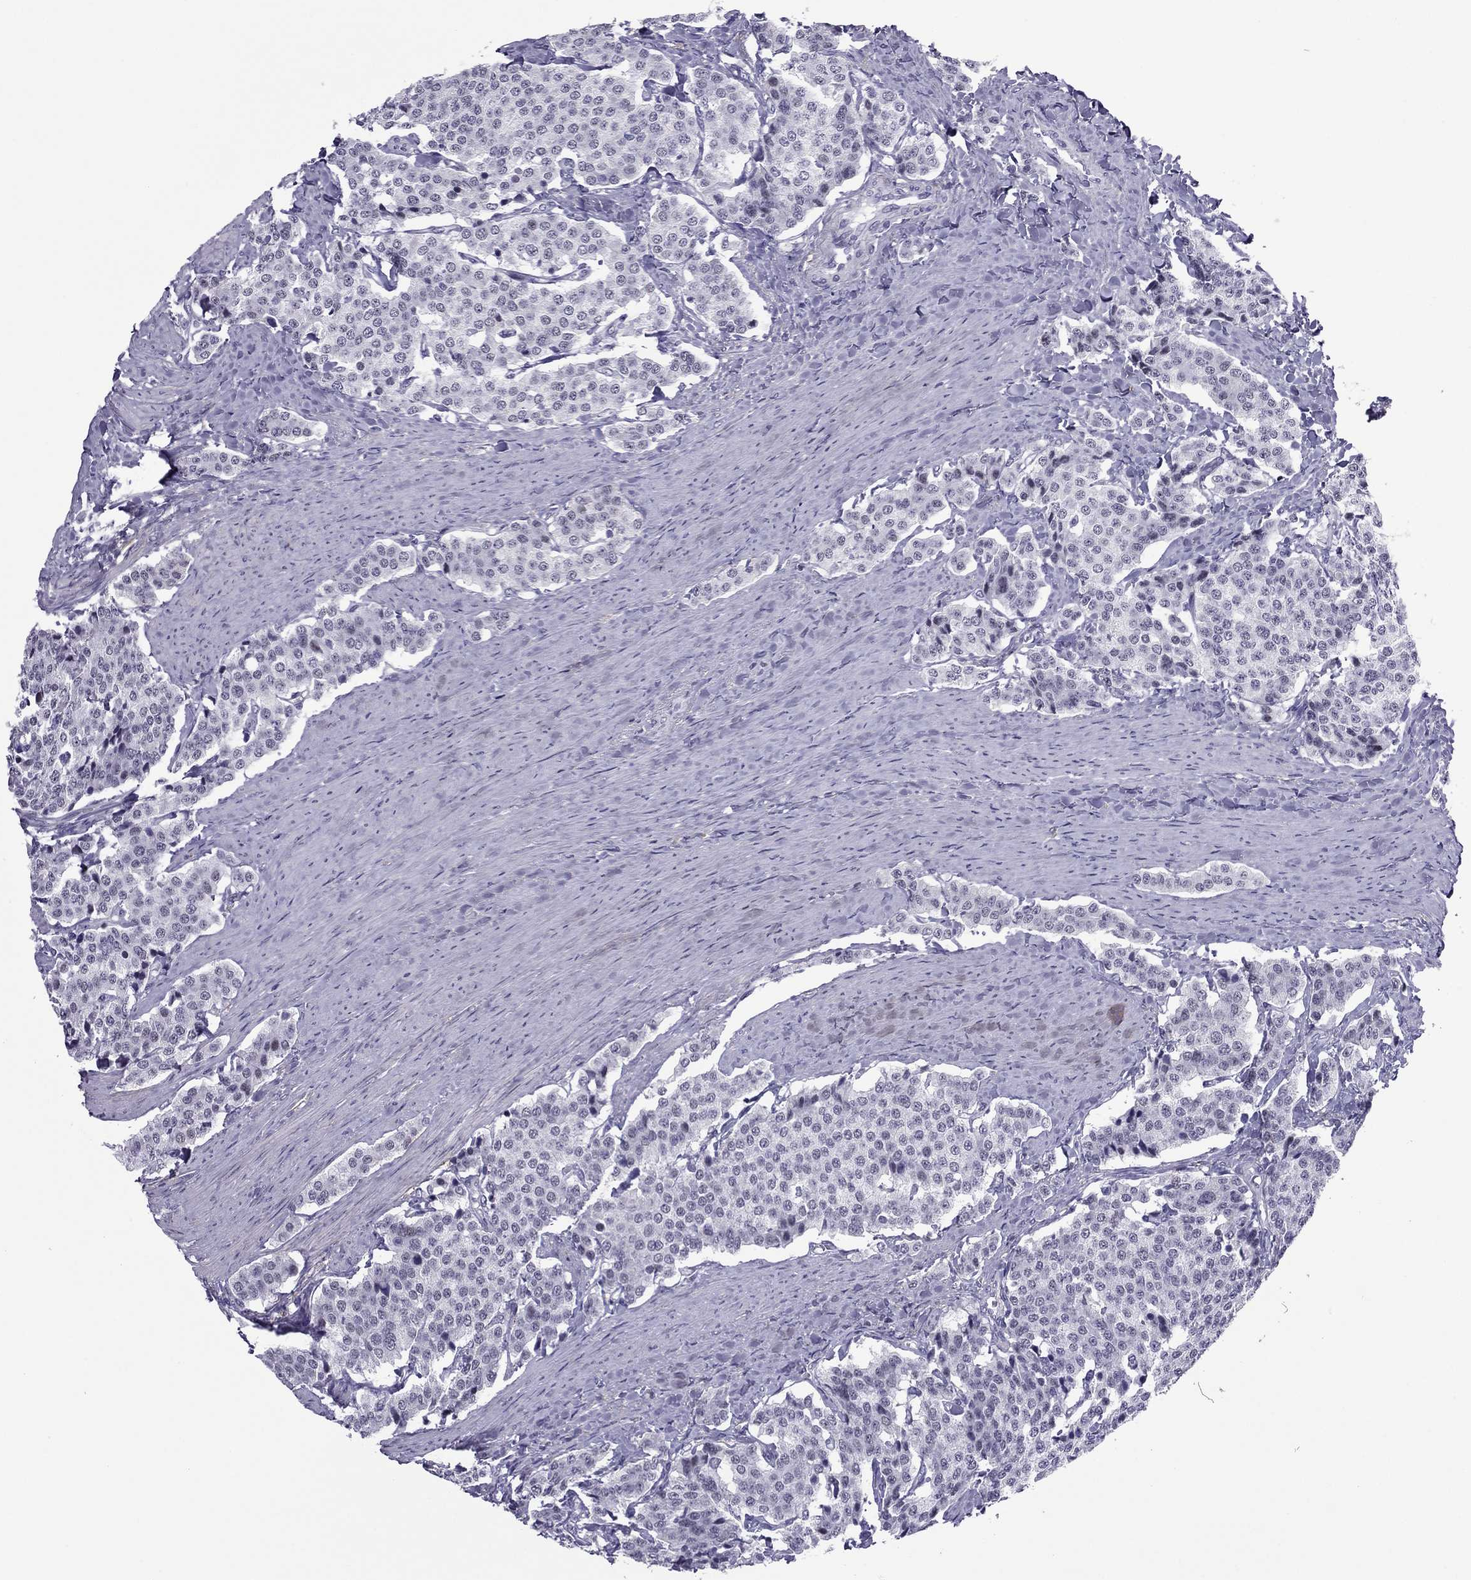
{"staining": {"intensity": "negative", "quantity": "none", "location": "none"}, "tissue": "carcinoid", "cell_type": "Tumor cells", "image_type": "cancer", "snomed": [{"axis": "morphology", "description": "Carcinoid, malignant, NOS"}, {"axis": "topography", "description": "Small intestine"}], "caption": "This image is of carcinoid stained with immunohistochemistry (IHC) to label a protein in brown with the nuclei are counter-stained blue. There is no staining in tumor cells.", "gene": "ZNF646", "patient": {"sex": "female", "age": 58}}